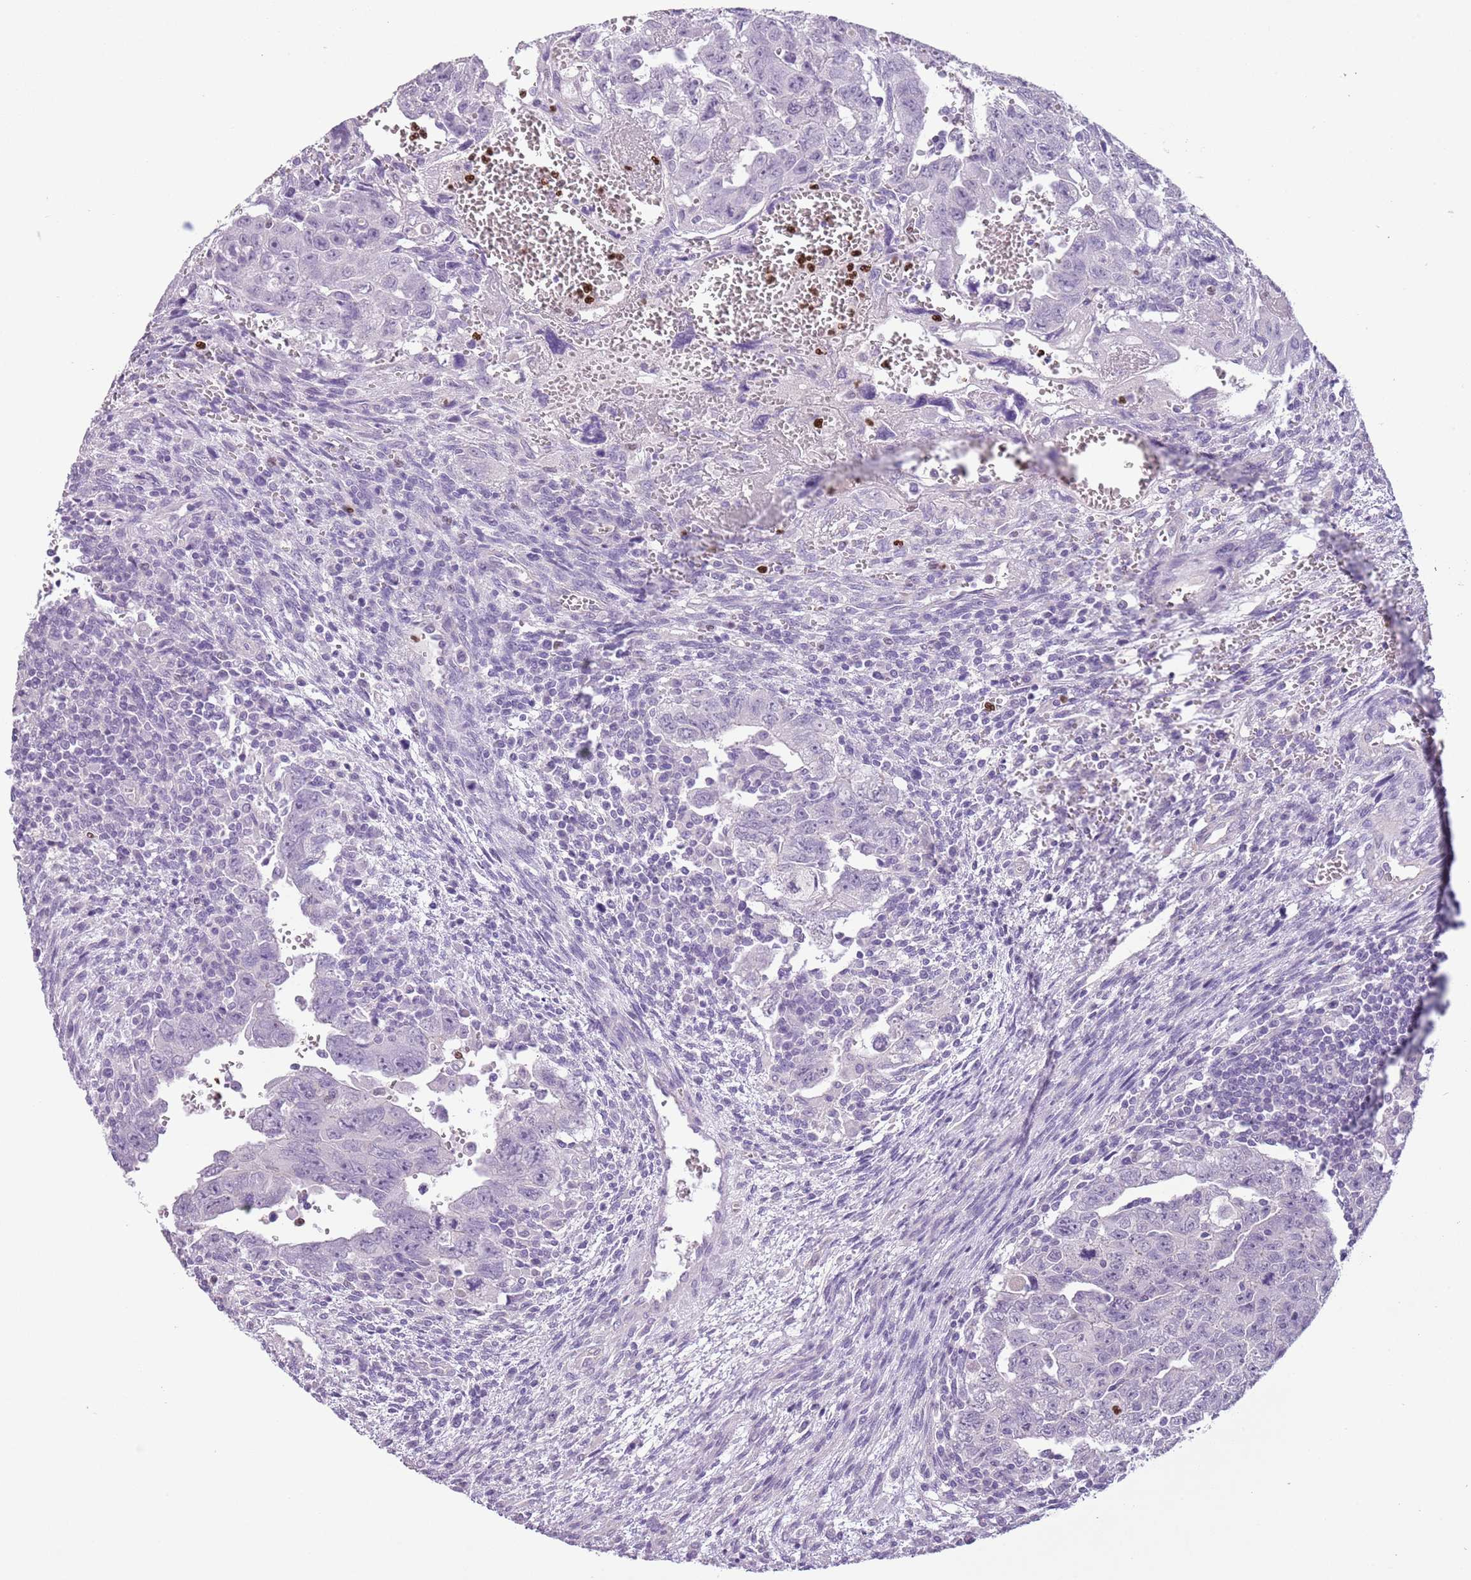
{"staining": {"intensity": "negative", "quantity": "none", "location": "none"}, "tissue": "testis cancer", "cell_type": "Tumor cells", "image_type": "cancer", "snomed": [{"axis": "morphology", "description": "Carcinoma, Embryonal, NOS"}, {"axis": "topography", "description": "Testis"}], "caption": "Testis embryonal carcinoma stained for a protein using IHC displays no positivity tumor cells.", "gene": "CELF6", "patient": {"sex": "male", "age": 28}}